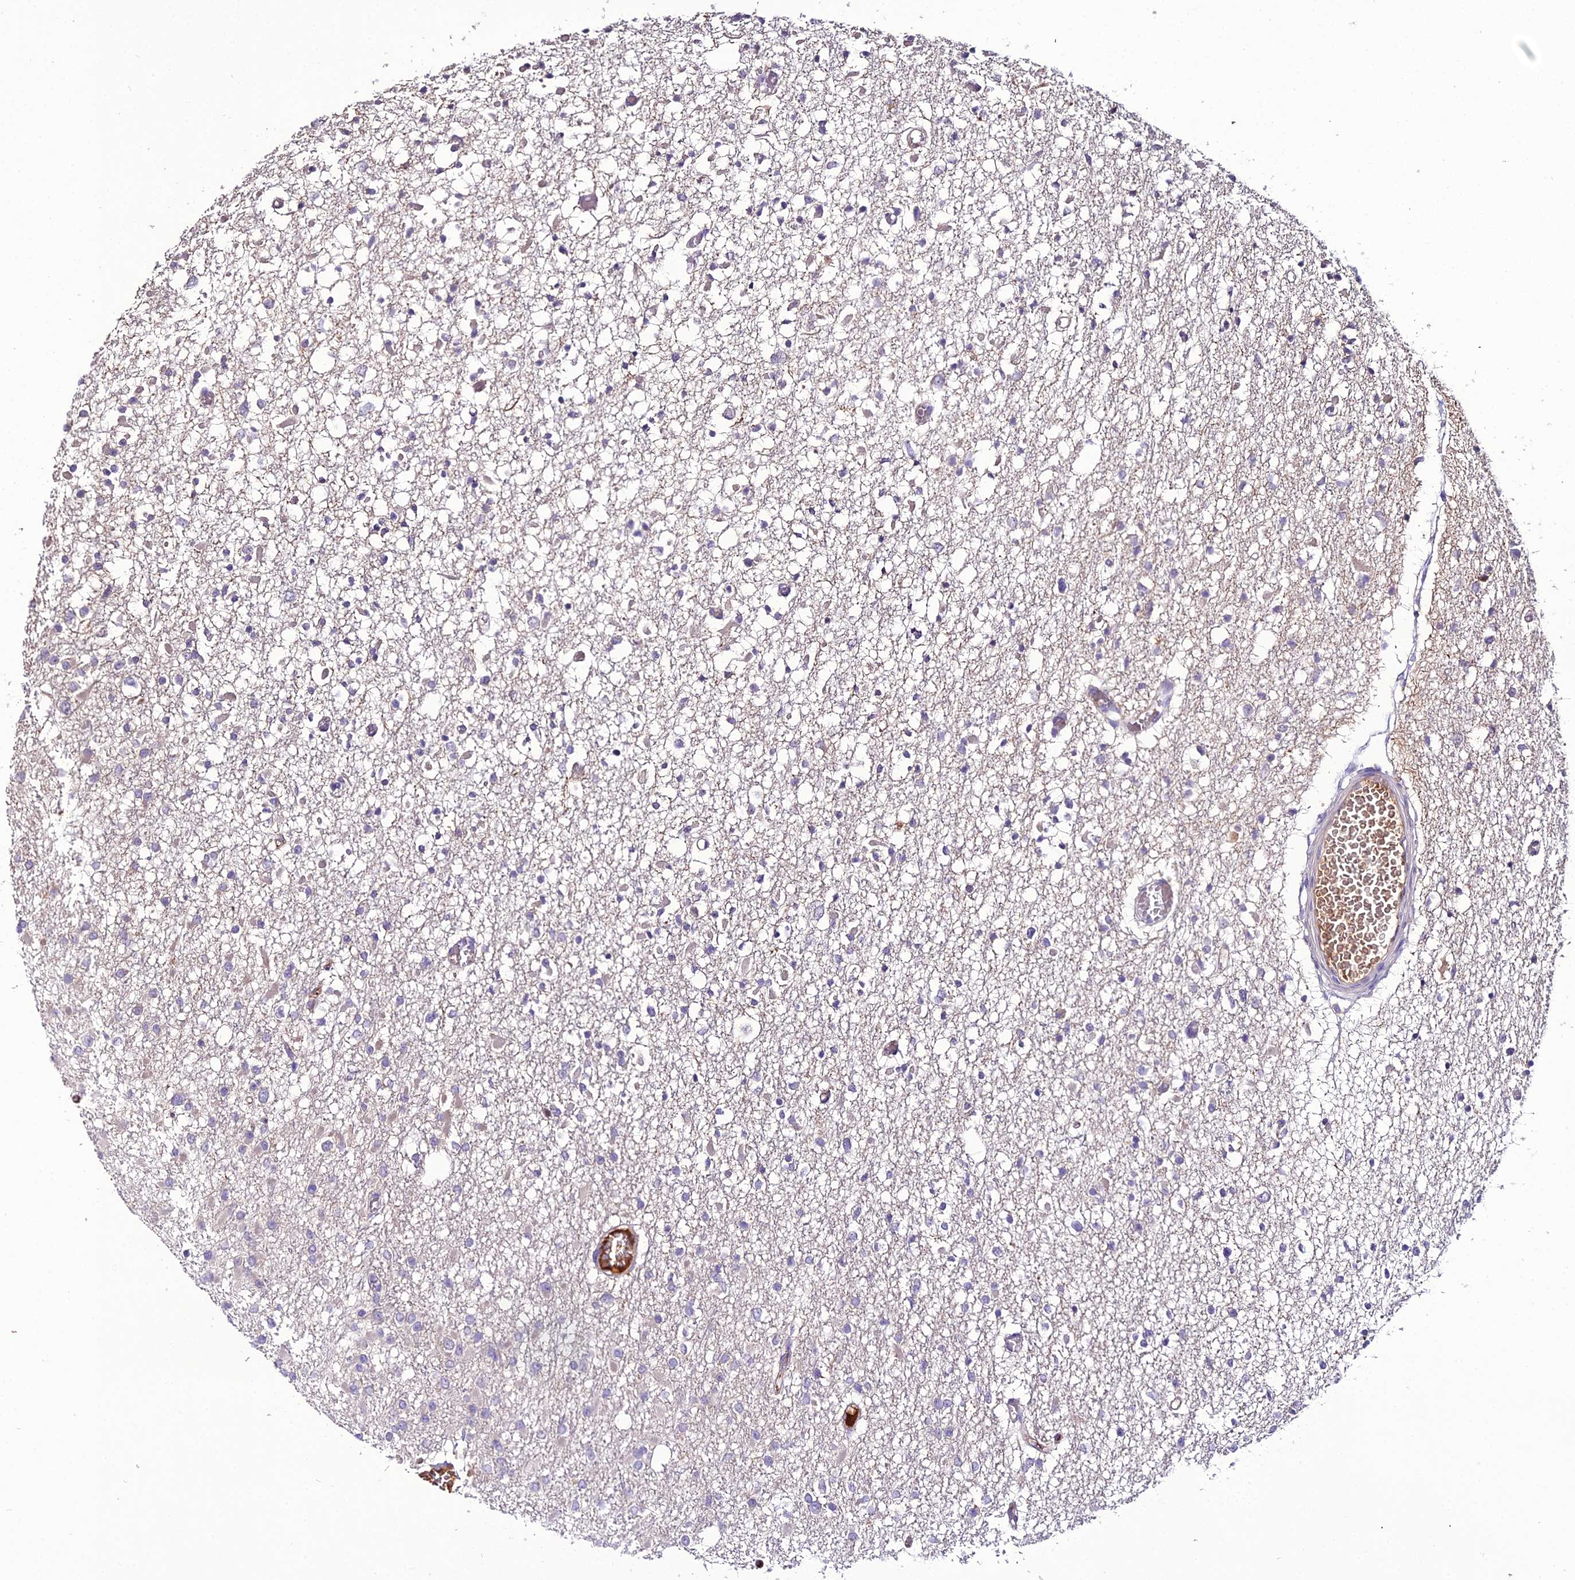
{"staining": {"intensity": "negative", "quantity": "none", "location": "none"}, "tissue": "glioma", "cell_type": "Tumor cells", "image_type": "cancer", "snomed": [{"axis": "morphology", "description": "Glioma, malignant, Low grade"}, {"axis": "topography", "description": "Brain"}], "caption": "An immunohistochemistry (IHC) photomicrograph of malignant glioma (low-grade) is shown. There is no staining in tumor cells of malignant glioma (low-grade).", "gene": "KCTD16", "patient": {"sex": "female", "age": 22}}